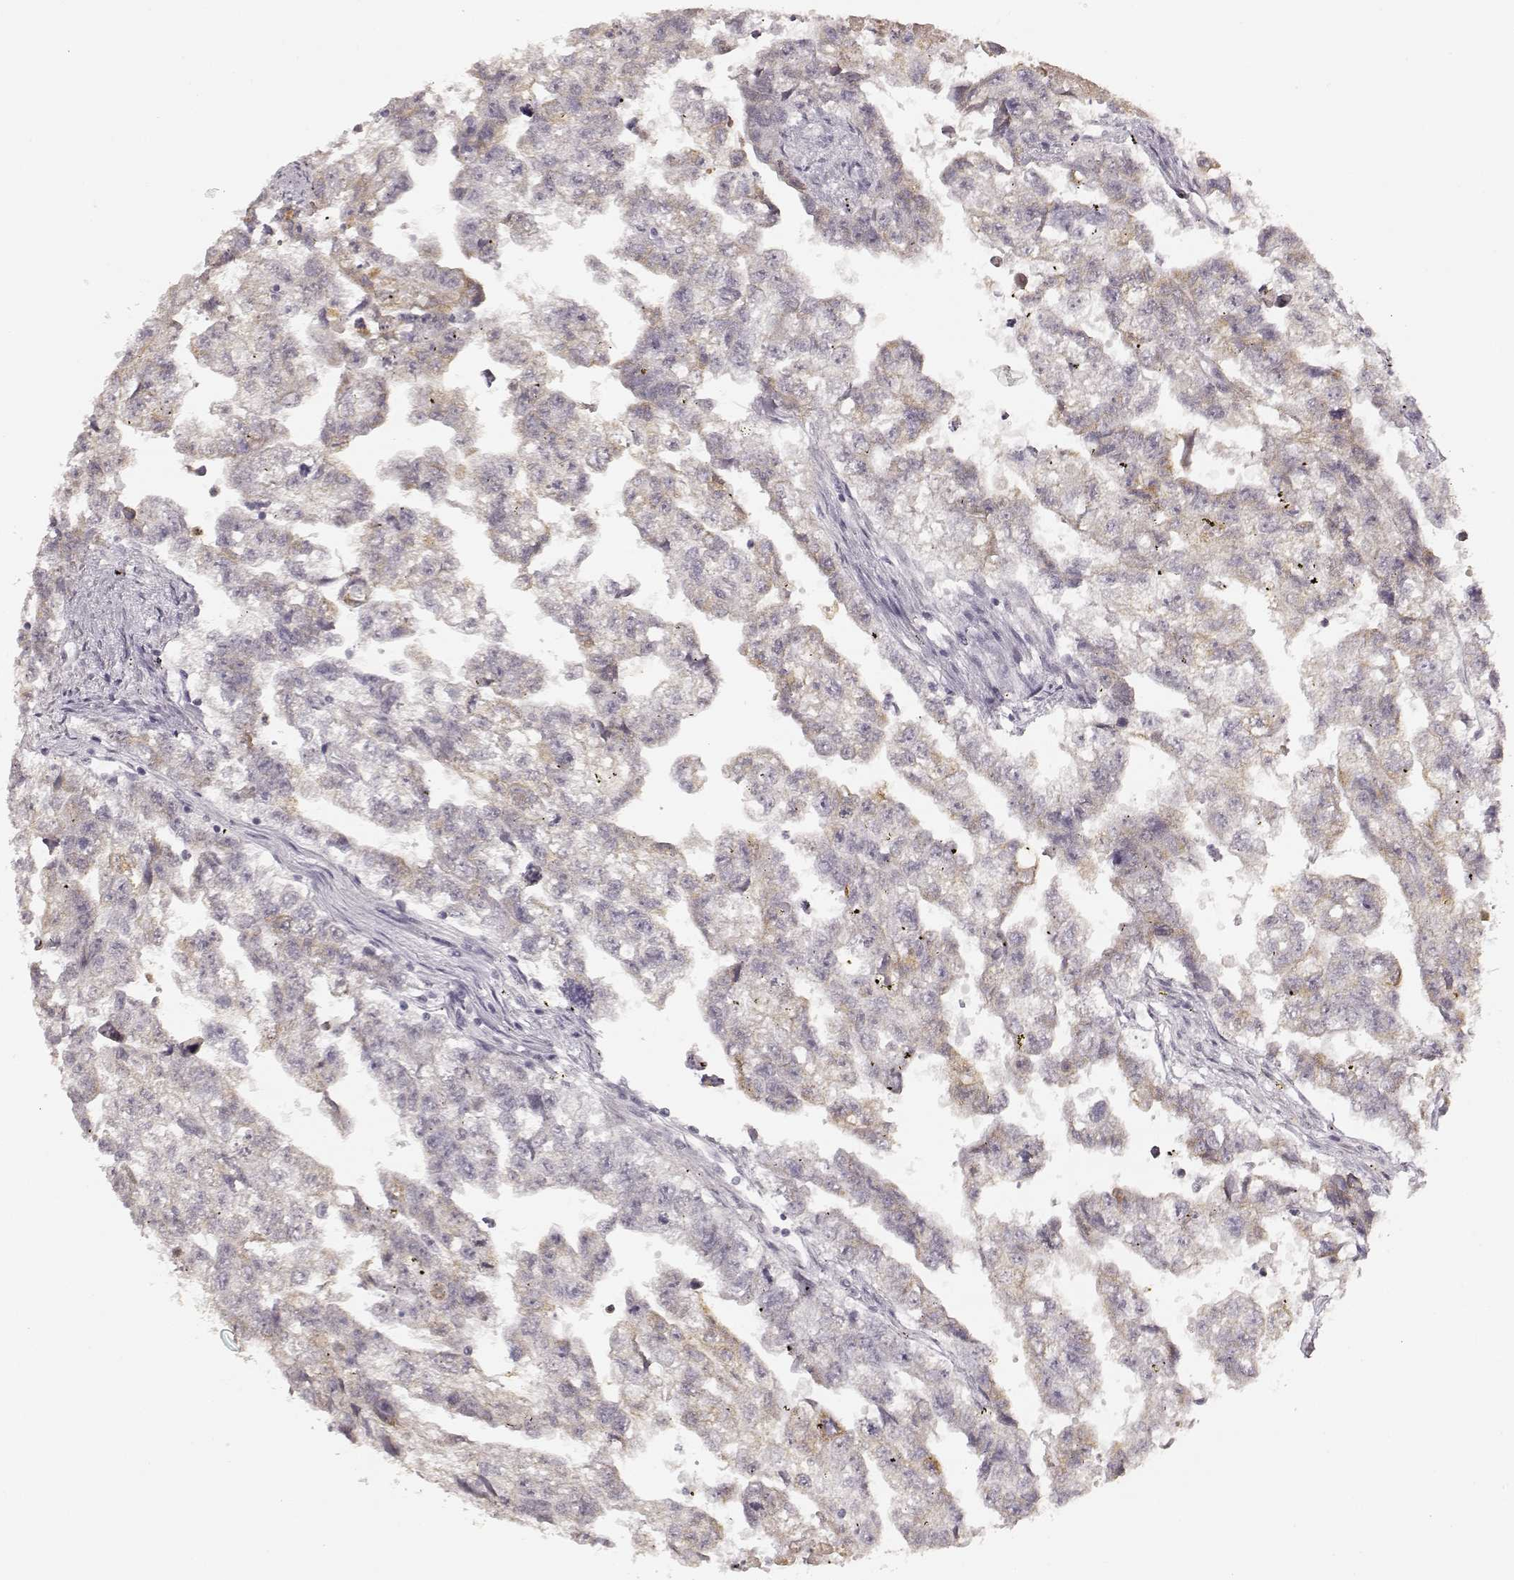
{"staining": {"intensity": "weak", "quantity": "25%-75%", "location": "cytoplasmic/membranous"}, "tissue": "testis cancer", "cell_type": "Tumor cells", "image_type": "cancer", "snomed": [{"axis": "morphology", "description": "Carcinoma, Embryonal, NOS"}, {"axis": "morphology", "description": "Teratoma, malignant, NOS"}, {"axis": "topography", "description": "Testis"}], "caption": "Immunohistochemistry photomicrograph of neoplastic tissue: embryonal carcinoma (testis) stained using immunohistochemistry (IHC) shows low levels of weak protein expression localized specifically in the cytoplasmic/membranous of tumor cells, appearing as a cytoplasmic/membranous brown color.", "gene": "LAMC2", "patient": {"sex": "male", "age": 44}}